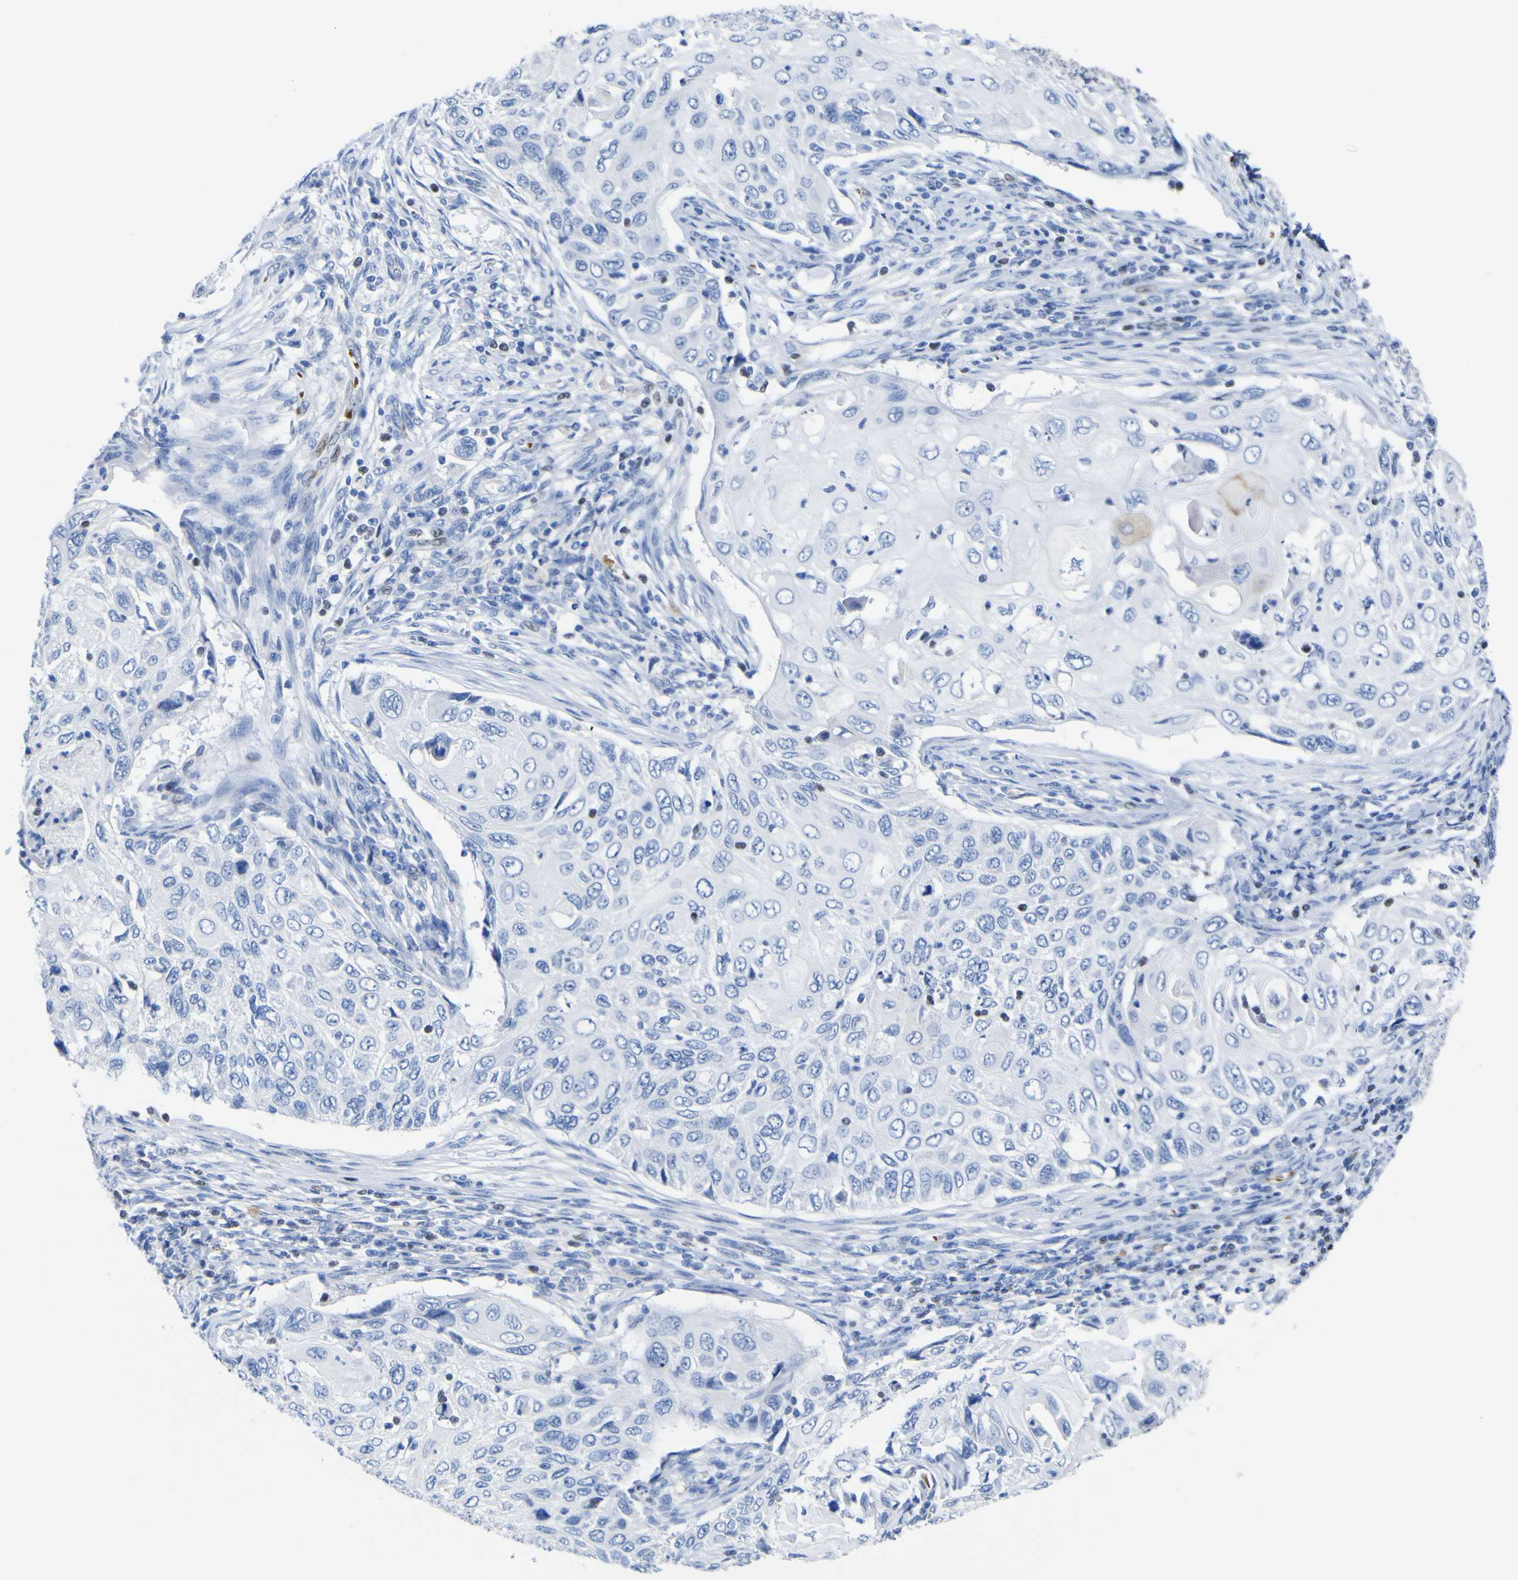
{"staining": {"intensity": "negative", "quantity": "none", "location": "none"}, "tissue": "cervical cancer", "cell_type": "Tumor cells", "image_type": "cancer", "snomed": [{"axis": "morphology", "description": "Squamous cell carcinoma, NOS"}, {"axis": "topography", "description": "Cervix"}], "caption": "There is no significant expression in tumor cells of cervical squamous cell carcinoma.", "gene": "DACH1", "patient": {"sex": "female", "age": 70}}